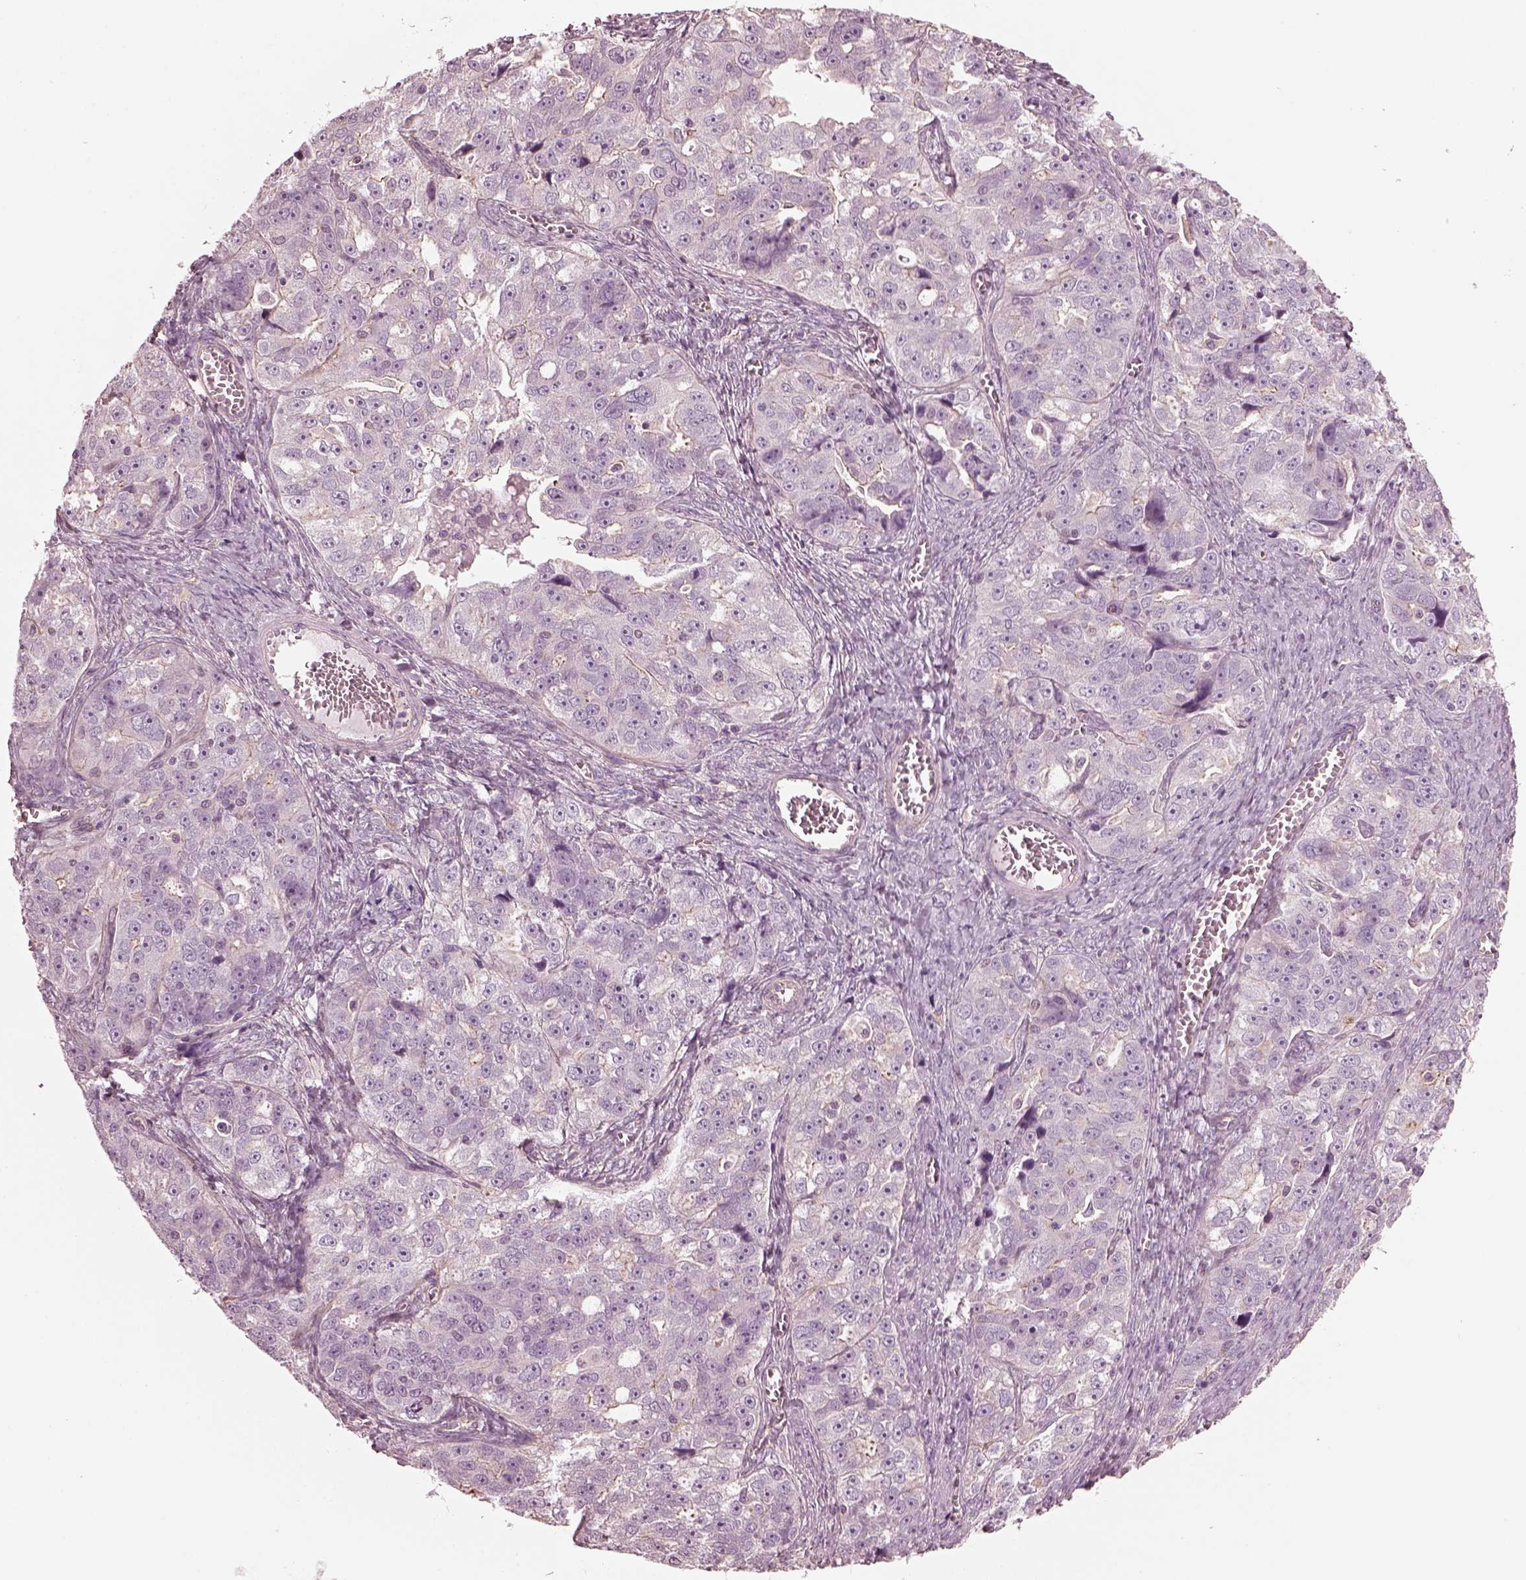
{"staining": {"intensity": "negative", "quantity": "none", "location": "none"}, "tissue": "ovarian cancer", "cell_type": "Tumor cells", "image_type": "cancer", "snomed": [{"axis": "morphology", "description": "Cystadenocarcinoma, serous, NOS"}, {"axis": "topography", "description": "Ovary"}], "caption": "DAB (3,3'-diaminobenzidine) immunohistochemical staining of ovarian cancer shows no significant positivity in tumor cells.", "gene": "ODAD1", "patient": {"sex": "female", "age": 51}}